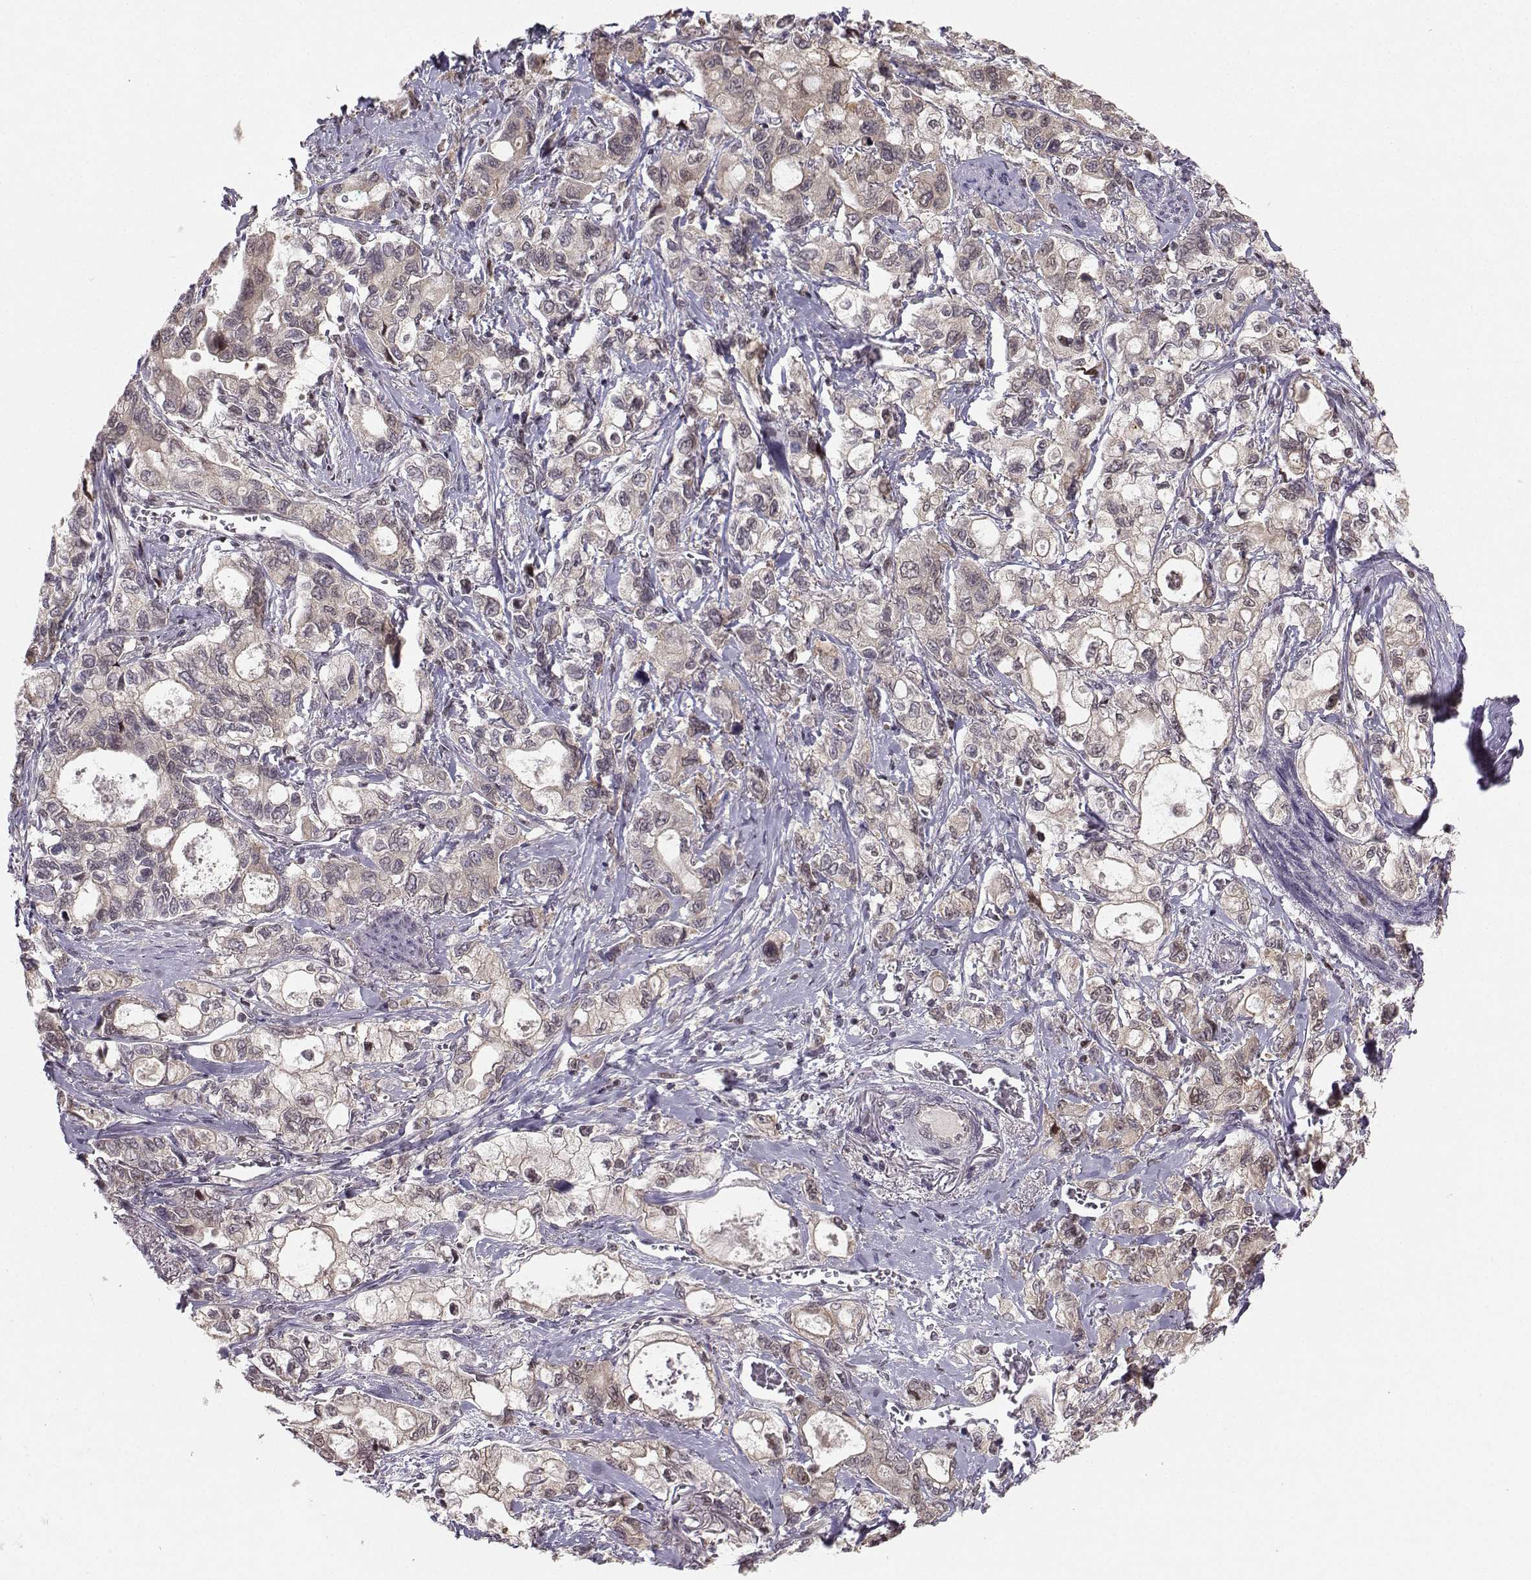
{"staining": {"intensity": "weak", "quantity": "<25%", "location": "cytoplasmic/membranous"}, "tissue": "stomach cancer", "cell_type": "Tumor cells", "image_type": "cancer", "snomed": [{"axis": "morphology", "description": "Adenocarcinoma, NOS"}, {"axis": "topography", "description": "Stomach"}], "caption": "Protein analysis of stomach adenocarcinoma shows no significant staining in tumor cells.", "gene": "PKP2", "patient": {"sex": "male", "age": 63}}